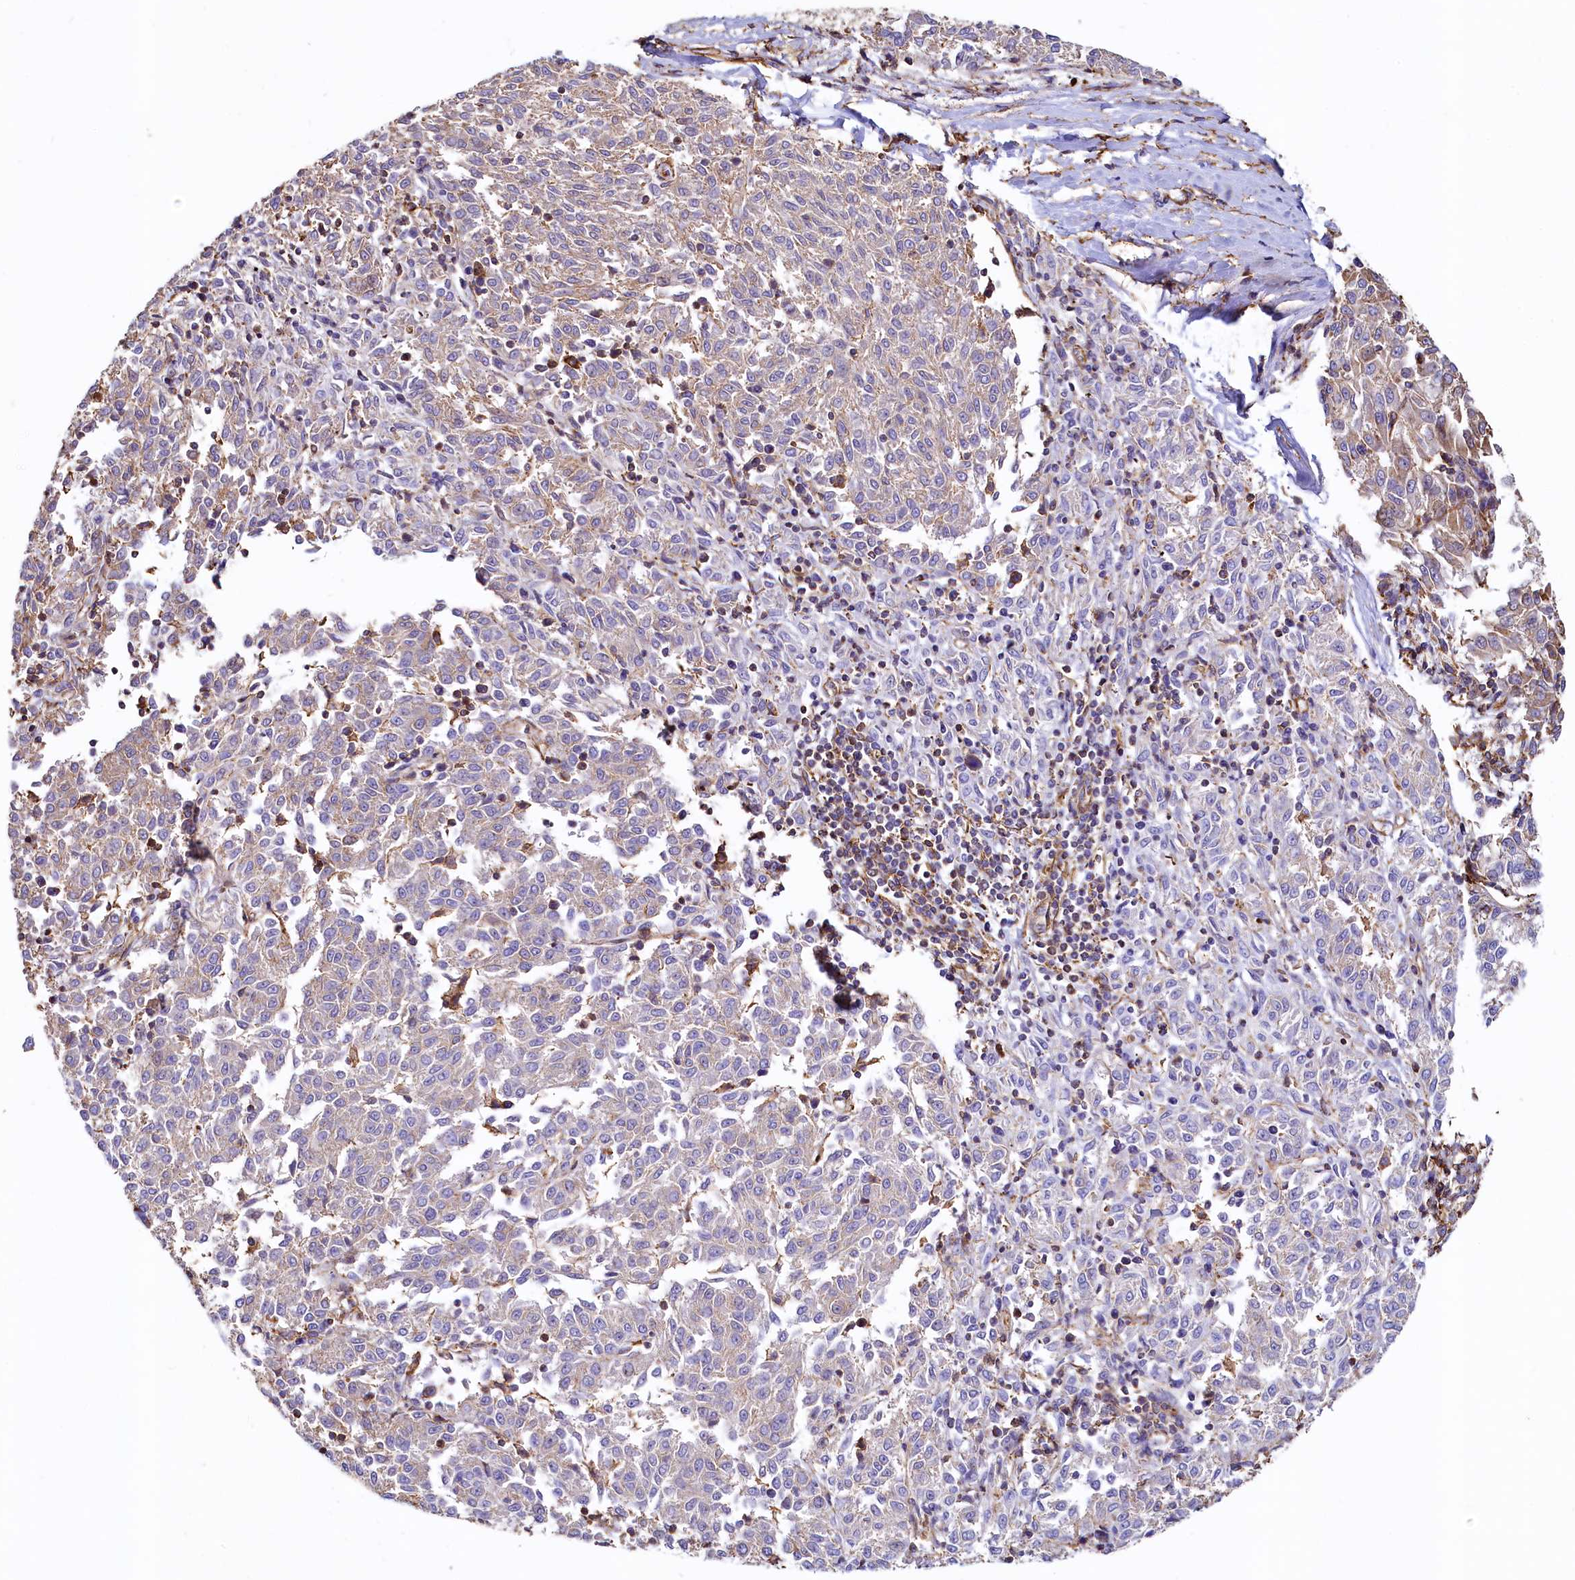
{"staining": {"intensity": "weak", "quantity": "<25%", "location": "cytoplasmic/membranous"}, "tissue": "melanoma", "cell_type": "Tumor cells", "image_type": "cancer", "snomed": [{"axis": "morphology", "description": "Malignant melanoma, NOS"}, {"axis": "topography", "description": "Skin"}], "caption": "A histopathology image of human malignant melanoma is negative for staining in tumor cells. Brightfield microscopy of immunohistochemistry (IHC) stained with DAB (3,3'-diaminobenzidine) (brown) and hematoxylin (blue), captured at high magnification.", "gene": "THBS1", "patient": {"sex": "female", "age": 72}}